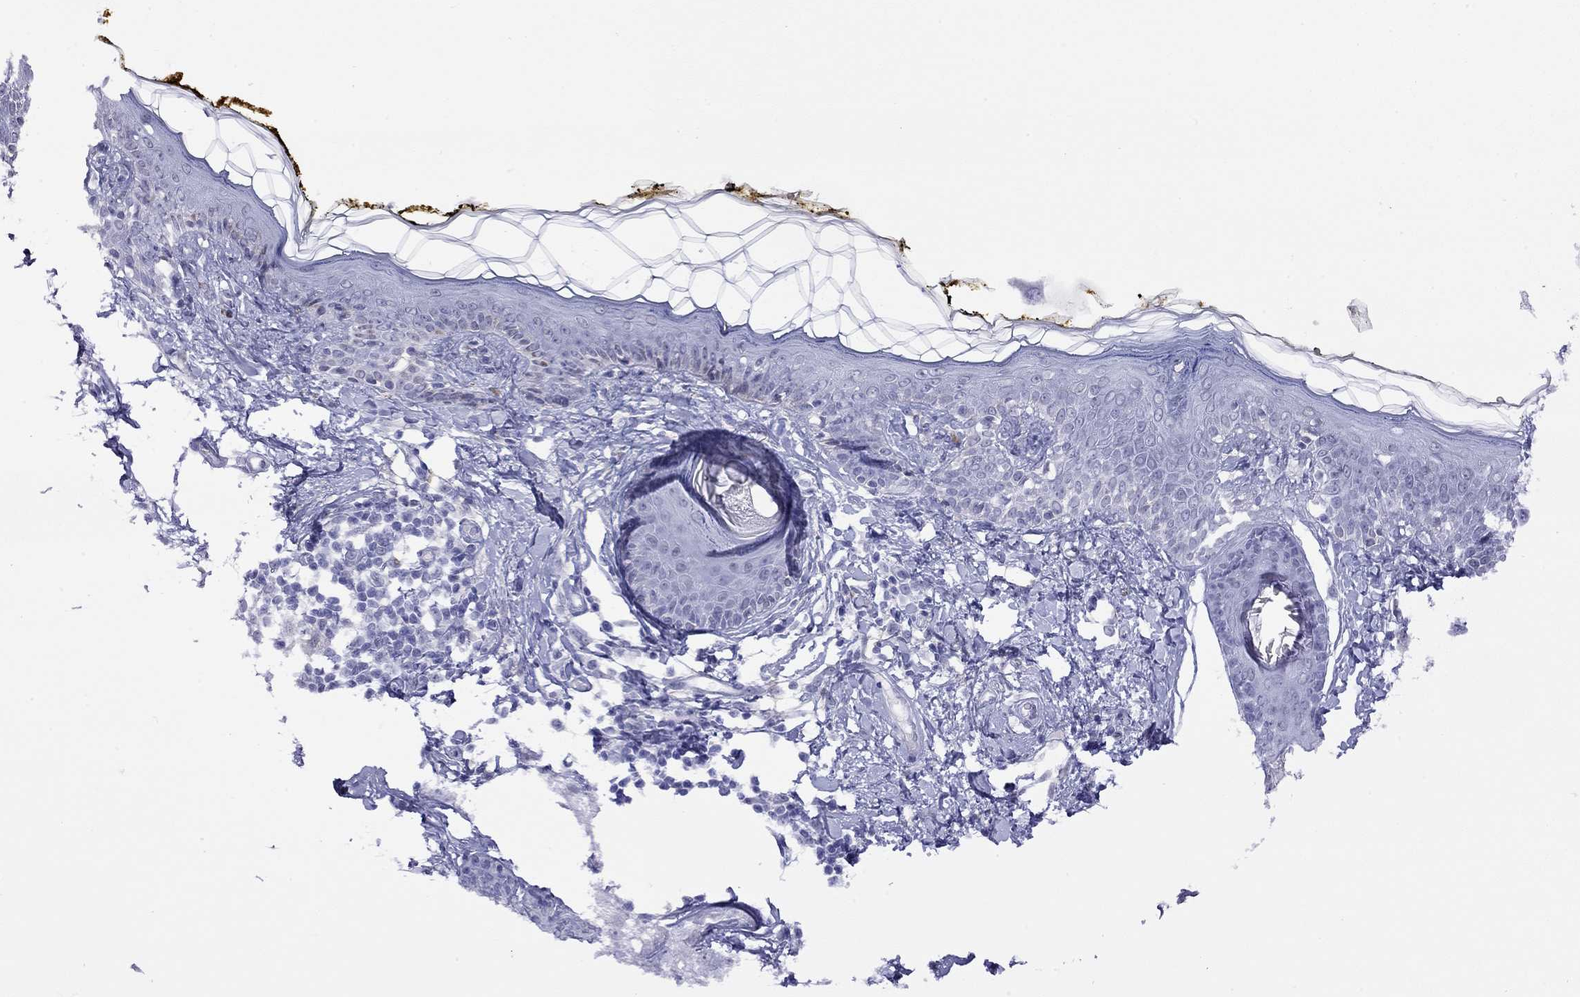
{"staining": {"intensity": "negative", "quantity": "none", "location": "none"}, "tissue": "skin", "cell_type": "Fibroblasts", "image_type": "normal", "snomed": [{"axis": "morphology", "description": "Normal tissue, NOS"}, {"axis": "topography", "description": "Skin"}], "caption": "IHC micrograph of normal skin stained for a protein (brown), which demonstrates no staining in fibroblasts.", "gene": "SLC30A8", "patient": {"sex": "male", "age": 76}}